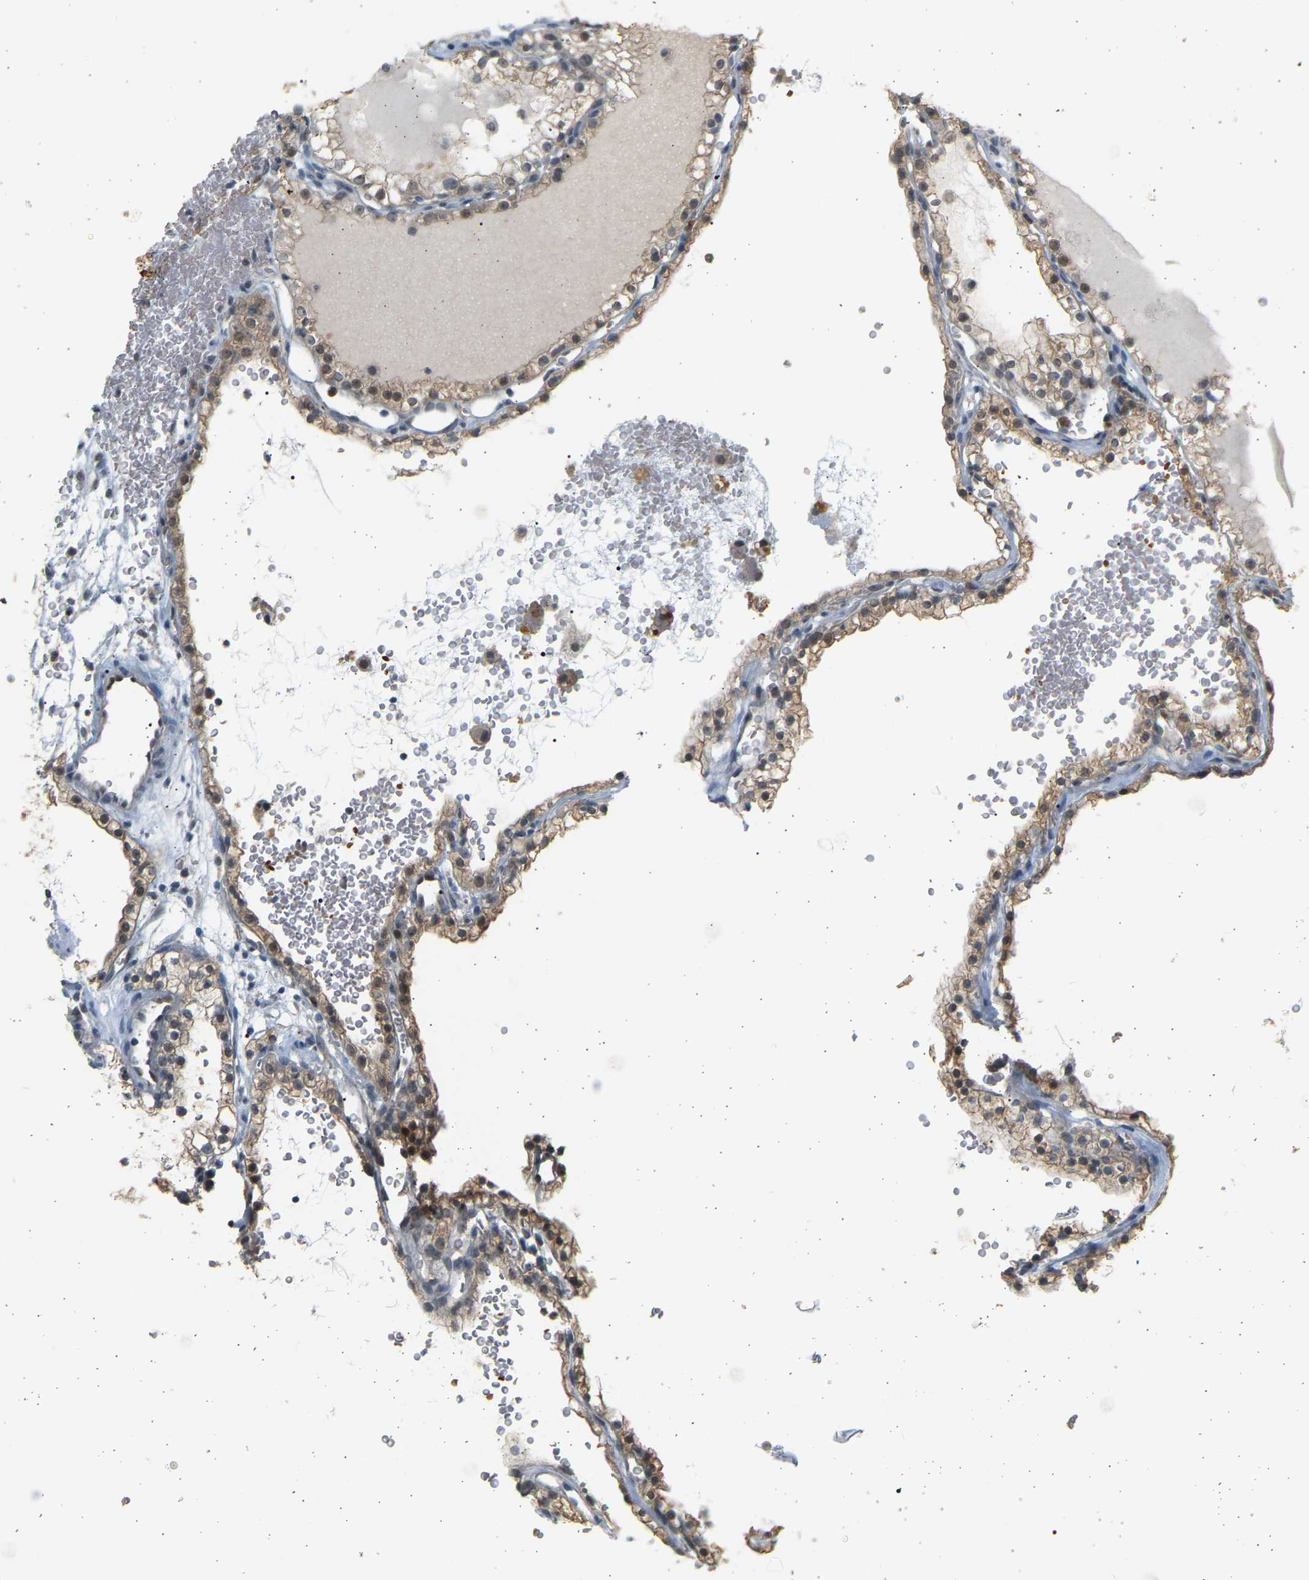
{"staining": {"intensity": "weak", "quantity": ">75%", "location": "cytoplasmic/membranous,nuclear"}, "tissue": "renal cancer", "cell_type": "Tumor cells", "image_type": "cancer", "snomed": [{"axis": "morphology", "description": "Adenocarcinoma, NOS"}, {"axis": "topography", "description": "Kidney"}], "caption": "Brown immunohistochemical staining in human adenocarcinoma (renal) exhibits weak cytoplasmic/membranous and nuclear staining in approximately >75% of tumor cells. (DAB (3,3'-diaminobenzidine) IHC, brown staining for protein, blue staining for nuclei).", "gene": "BIRC2", "patient": {"sex": "female", "age": 41}}